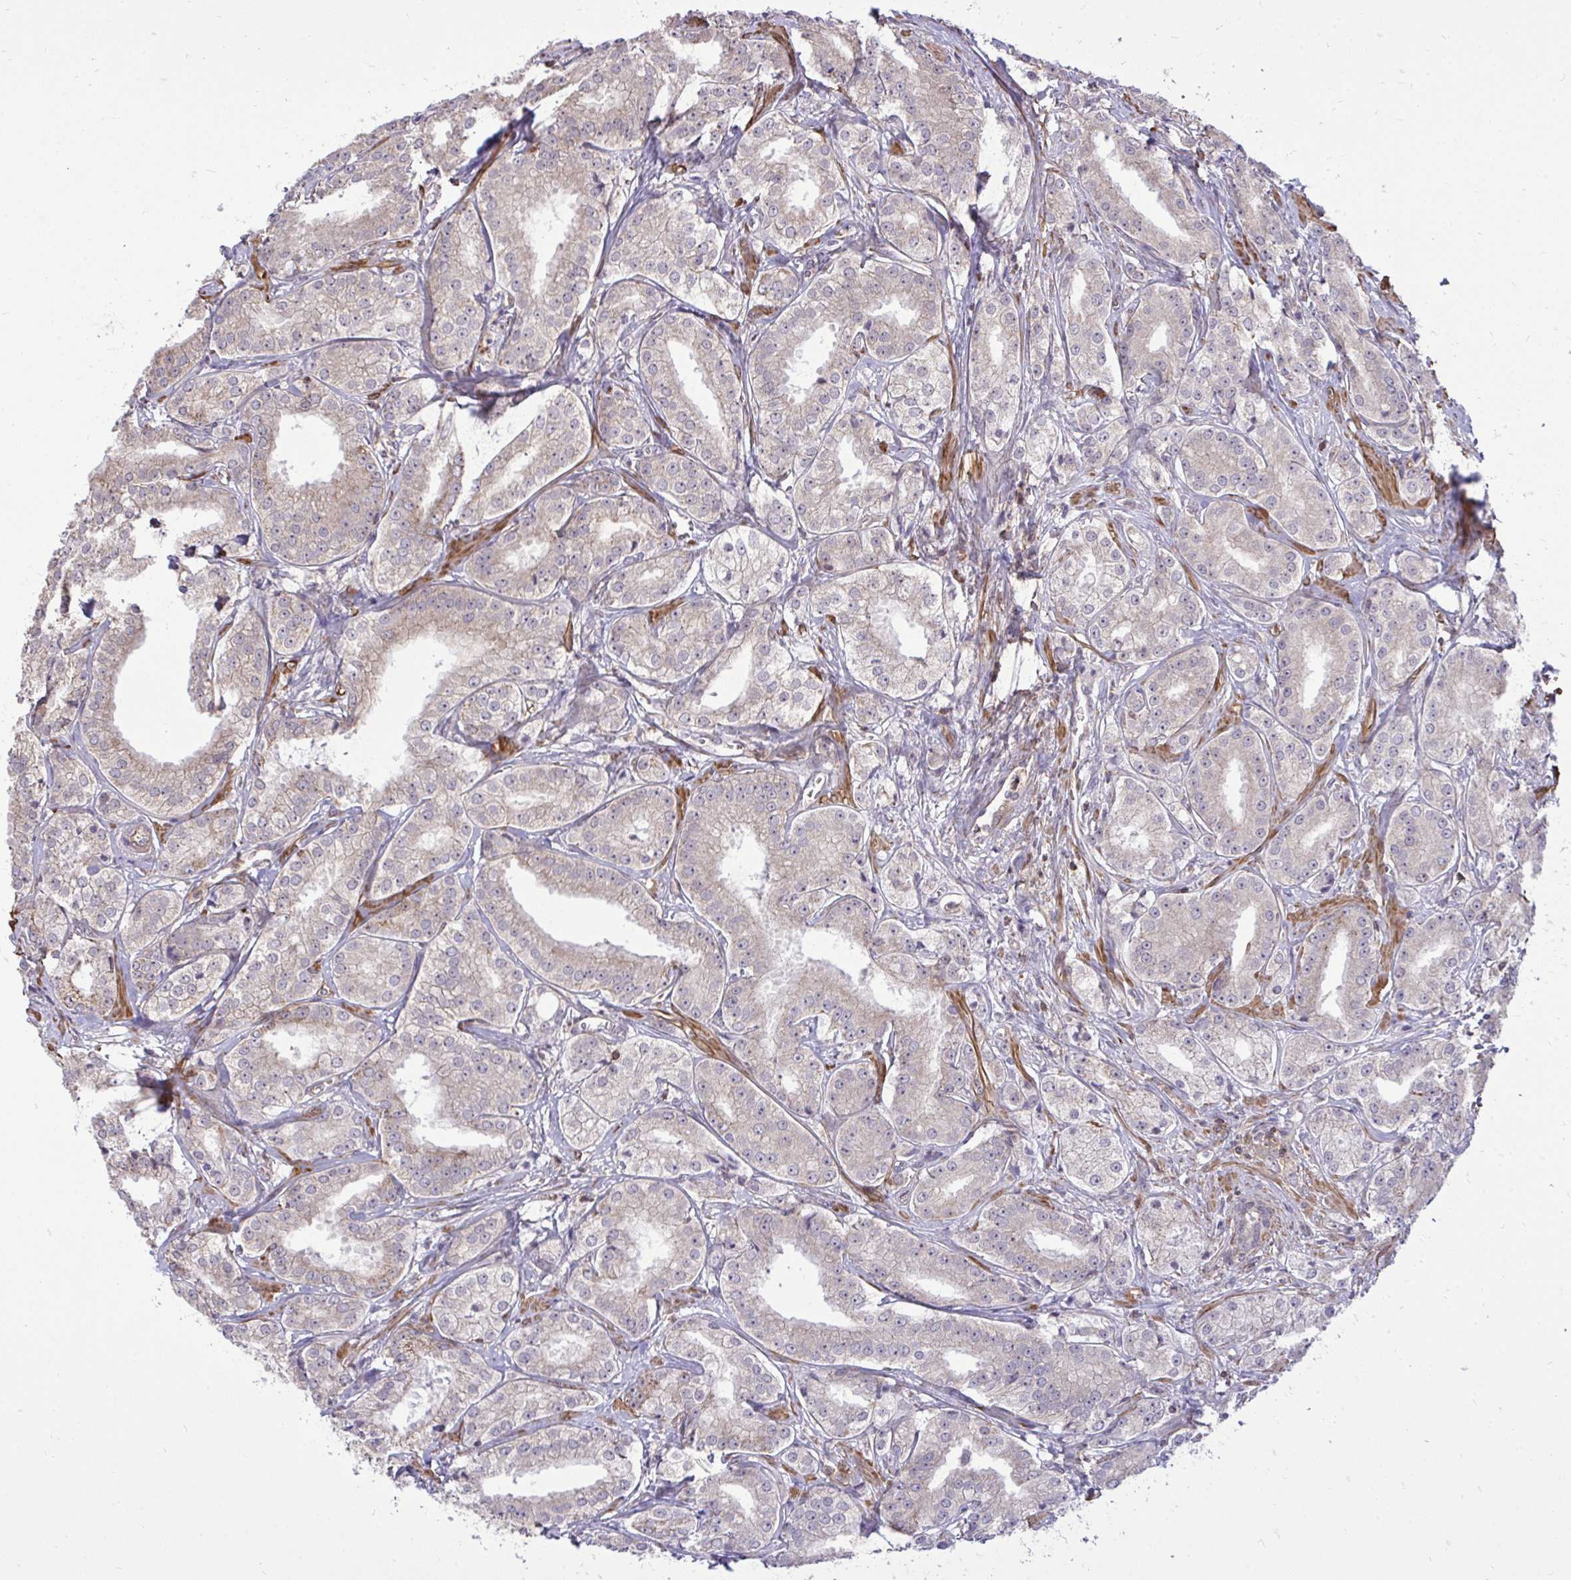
{"staining": {"intensity": "moderate", "quantity": "25%-75%", "location": "cytoplasmic/membranous"}, "tissue": "prostate cancer", "cell_type": "Tumor cells", "image_type": "cancer", "snomed": [{"axis": "morphology", "description": "Adenocarcinoma, High grade"}, {"axis": "topography", "description": "Prostate"}], "caption": "Immunohistochemistry (IHC) image of neoplastic tissue: prostate cancer stained using IHC reveals medium levels of moderate protein expression localized specifically in the cytoplasmic/membranous of tumor cells, appearing as a cytoplasmic/membranous brown color.", "gene": "SLC7A5", "patient": {"sex": "male", "age": 64}}